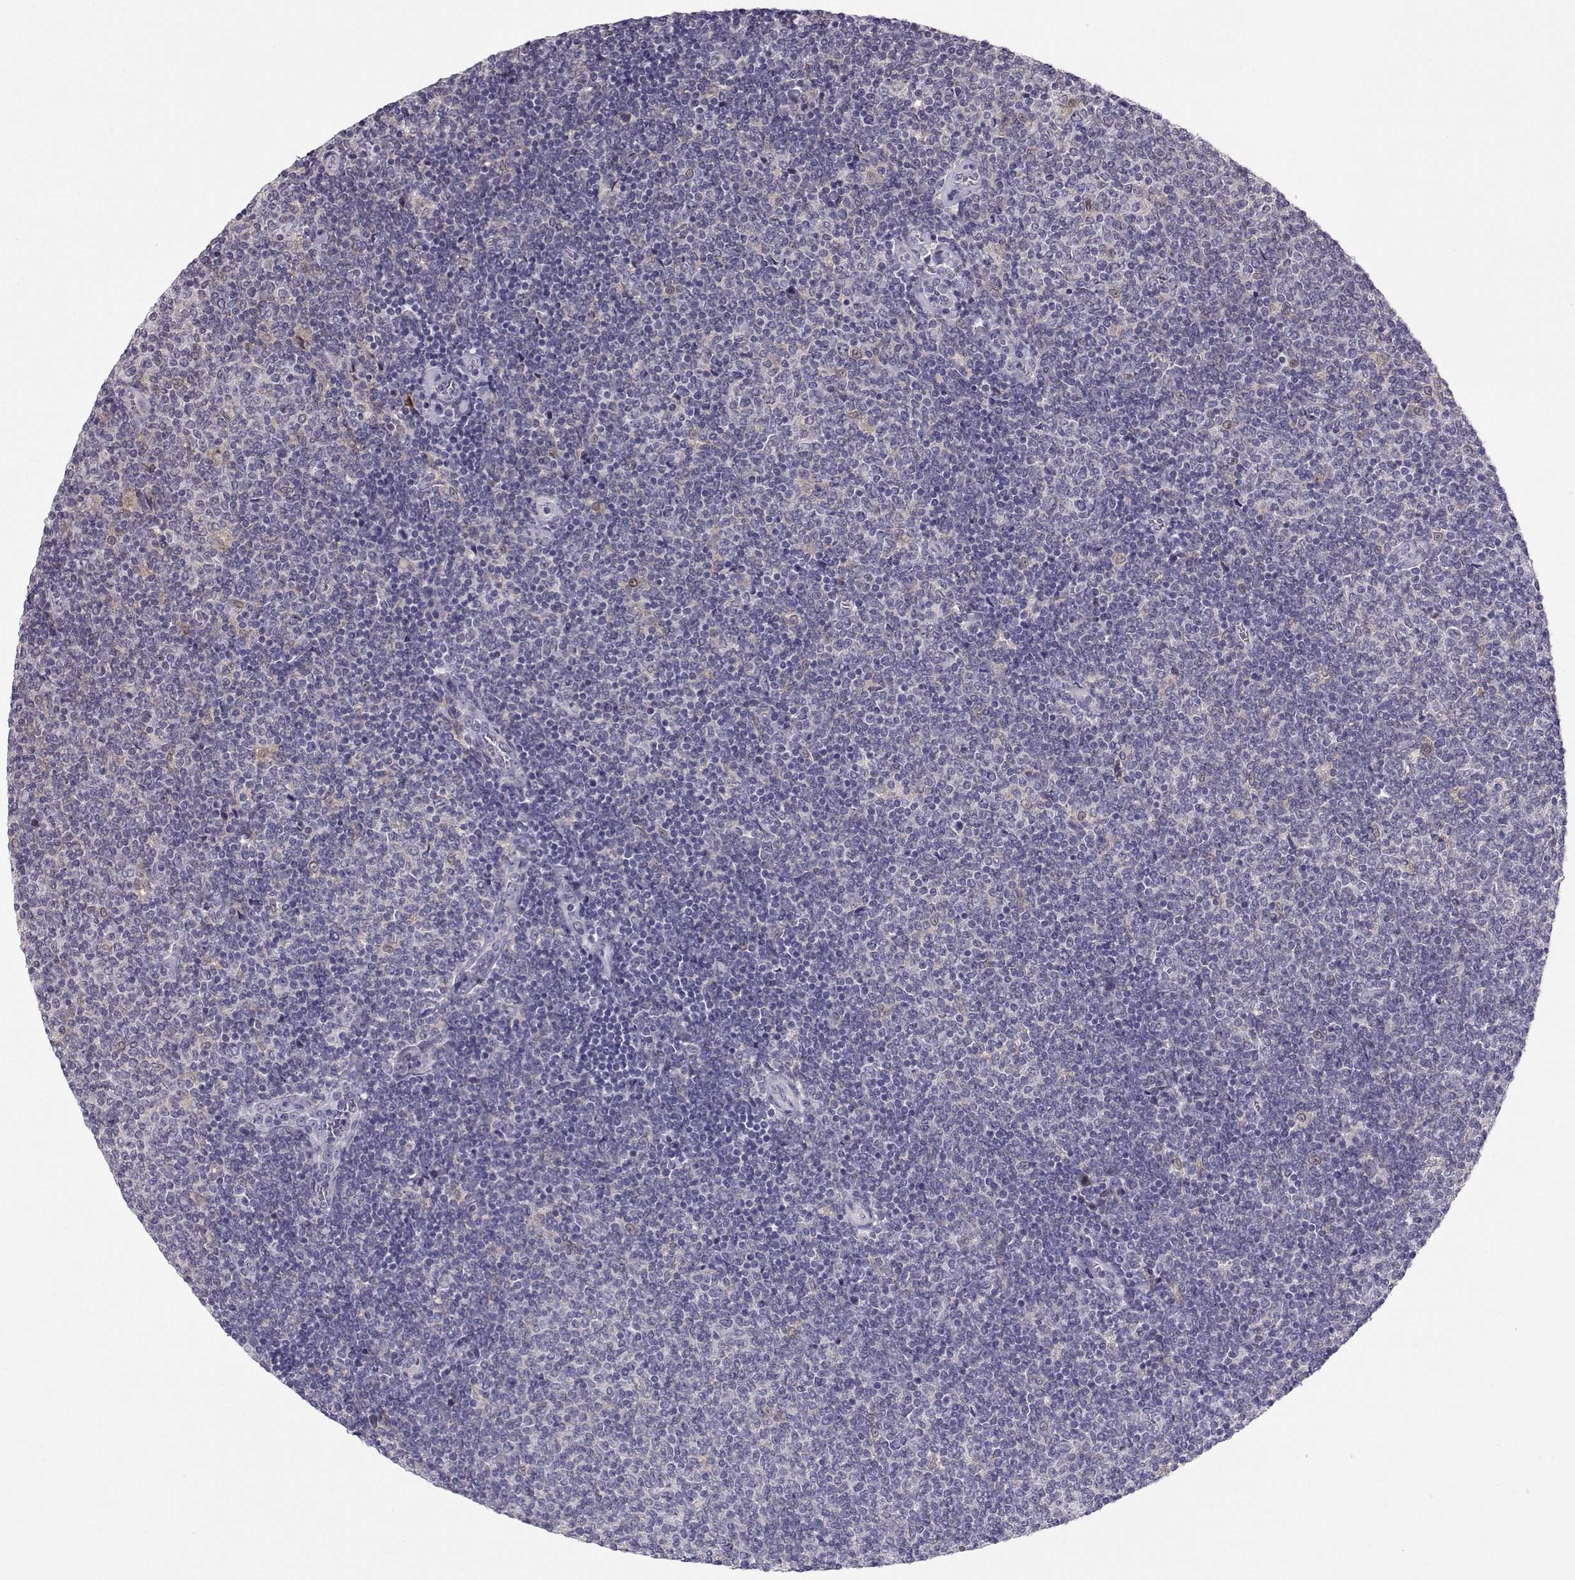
{"staining": {"intensity": "negative", "quantity": "none", "location": "none"}, "tissue": "lymphoma", "cell_type": "Tumor cells", "image_type": "cancer", "snomed": [{"axis": "morphology", "description": "Malignant lymphoma, non-Hodgkin's type, Low grade"}, {"axis": "topography", "description": "Lymph node"}], "caption": "The photomicrograph exhibits no significant staining in tumor cells of malignant lymphoma, non-Hodgkin's type (low-grade).", "gene": "NPVF", "patient": {"sex": "male", "age": 52}}